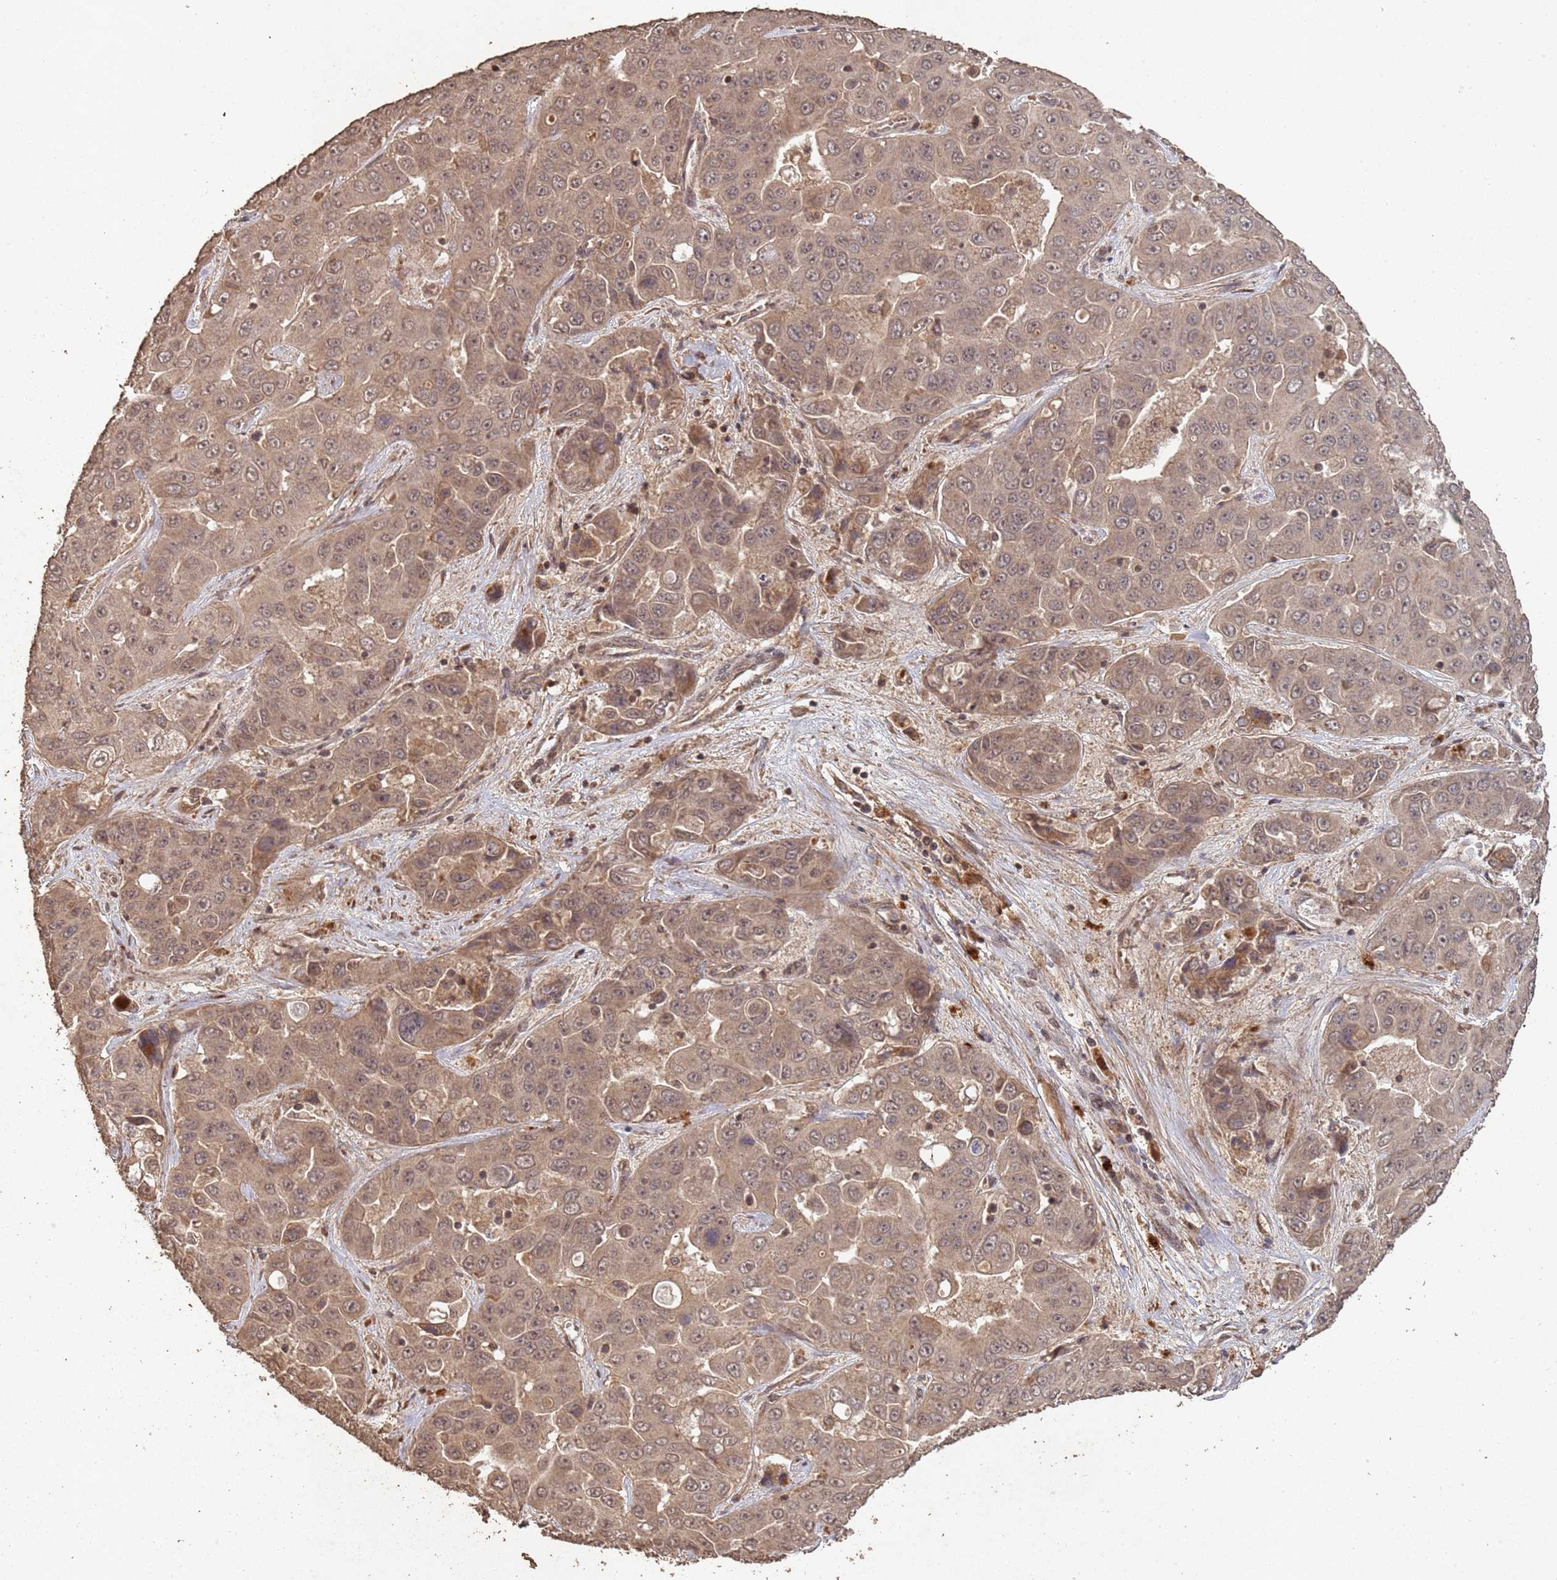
{"staining": {"intensity": "moderate", "quantity": ">75%", "location": "cytoplasmic/membranous,nuclear"}, "tissue": "liver cancer", "cell_type": "Tumor cells", "image_type": "cancer", "snomed": [{"axis": "morphology", "description": "Cholangiocarcinoma"}, {"axis": "topography", "description": "Liver"}], "caption": "The histopathology image displays staining of liver cancer, revealing moderate cytoplasmic/membranous and nuclear protein positivity (brown color) within tumor cells.", "gene": "FRAT1", "patient": {"sex": "female", "age": 52}}